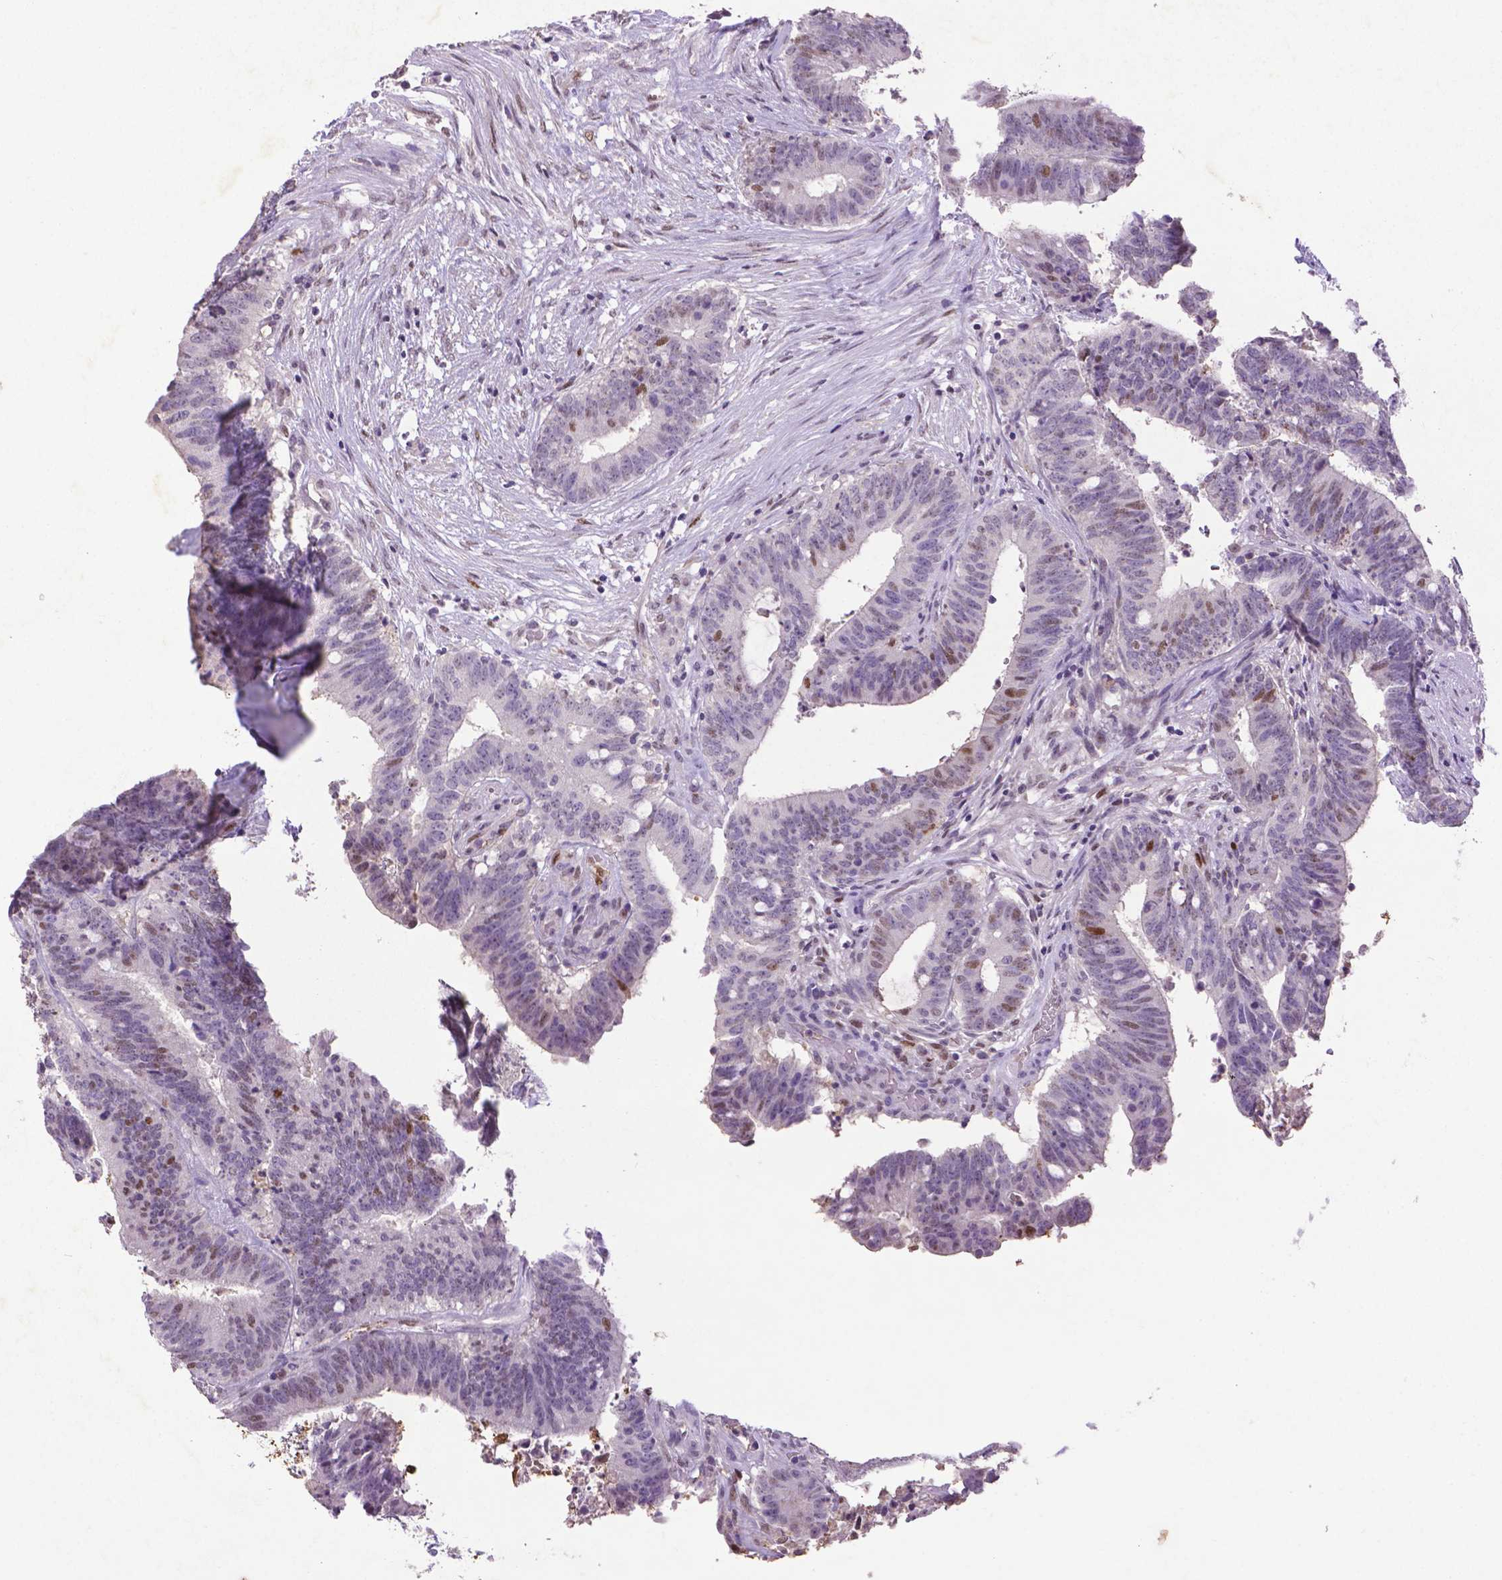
{"staining": {"intensity": "moderate", "quantity": "25%-75%", "location": "nuclear"}, "tissue": "colorectal cancer", "cell_type": "Tumor cells", "image_type": "cancer", "snomed": [{"axis": "morphology", "description": "Adenocarcinoma, NOS"}, {"axis": "topography", "description": "Colon"}], "caption": "Protein expression analysis of adenocarcinoma (colorectal) exhibits moderate nuclear expression in approximately 25%-75% of tumor cells.", "gene": "CDKN1A", "patient": {"sex": "female", "age": 43}}